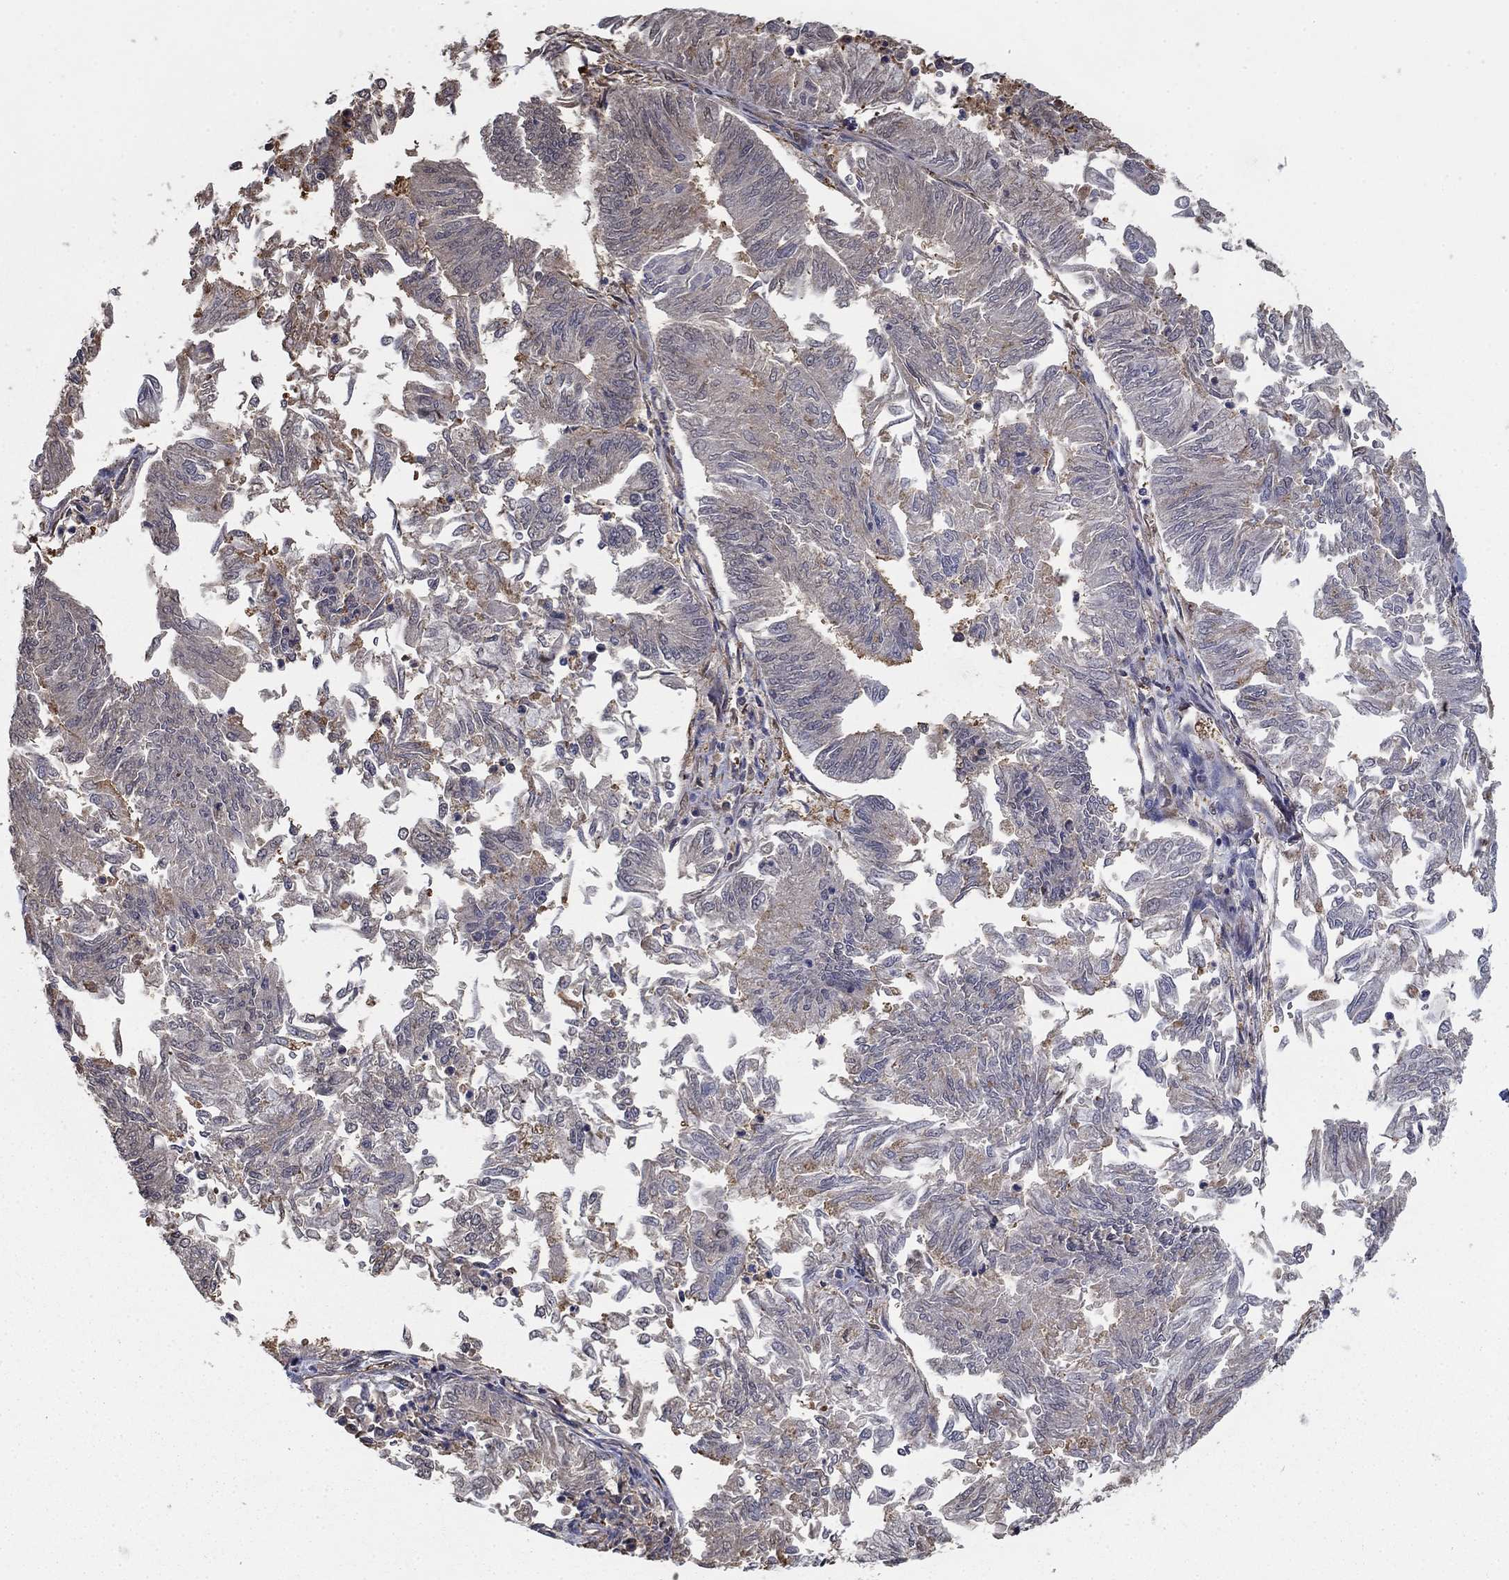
{"staining": {"intensity": "negative", "quantity": "none", "location": "none"}, "tissue": "endometrial cancer", "cell_type": "Tumor cells", "image_type": "cancer", "snomed": [{"axis": "morphology", "description": "Adenocarcinoma, NOS"}, {"axis": "topography", "description": "Endometrium"}], "caption": "High magnification brightfield microscopy of adenocarcinoma (endometrial) stained with DAB (brown) and counterstained with hematoxylin (blue): tumor cells show no significant positivity.", "gene": "RNF114", "patient": {"sex": "female", "age": 59}}